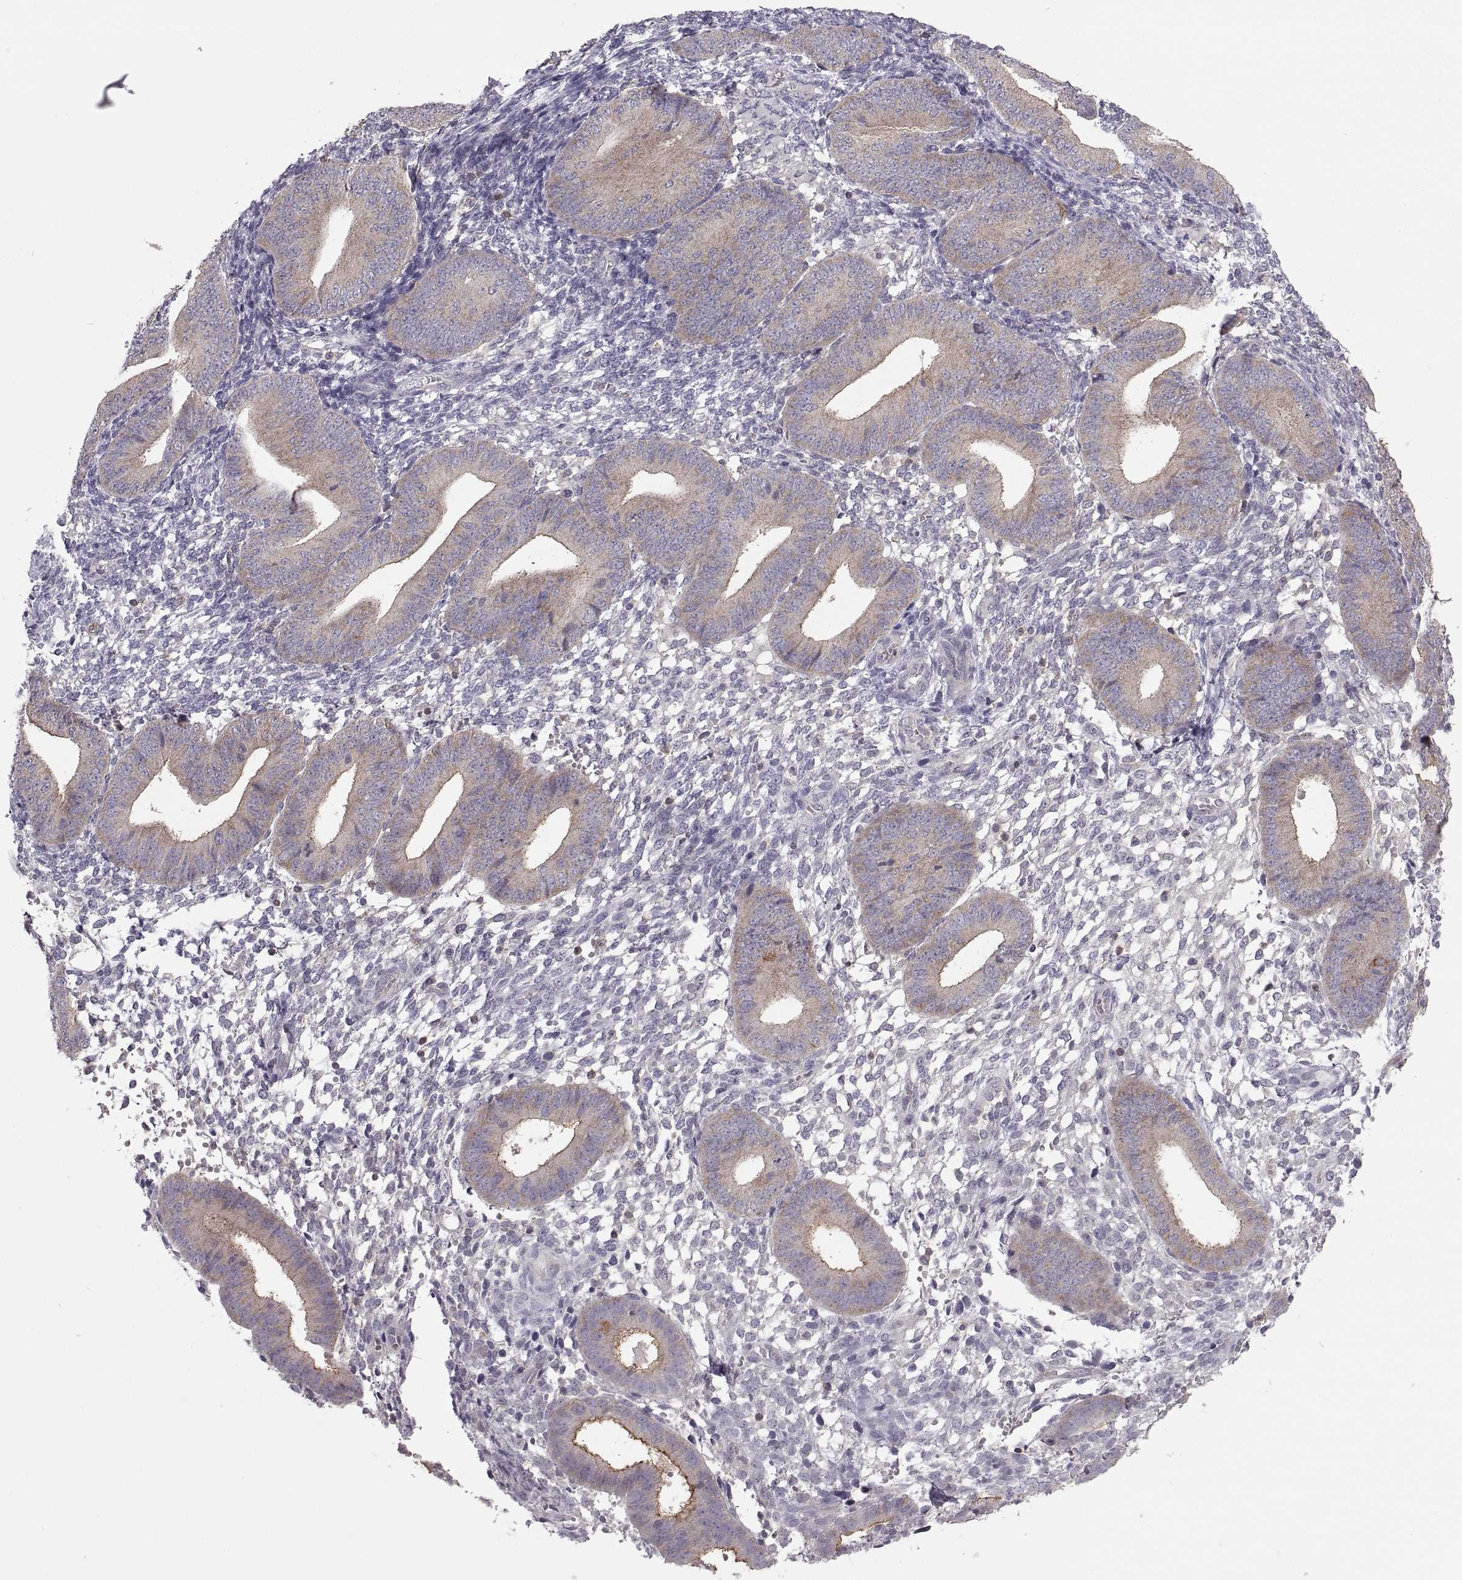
{"staining": {"intensity": "negative", "quantity": "none", "location": "none"}, "tissue": "endometrium", "cell_type": "Cells in endometrial stroma", "image_type": "normal", "snomed": [{"axis": "morphology", "description": "Normal tissue, NOS"}, {"axis": "topography", "description": "Endometrium"}], "caption": "Cells in endometrial stroma show no significant positivity in normal endometrium.", "gene": "EZR", "patient": {"sex": "female", "age": 39}}